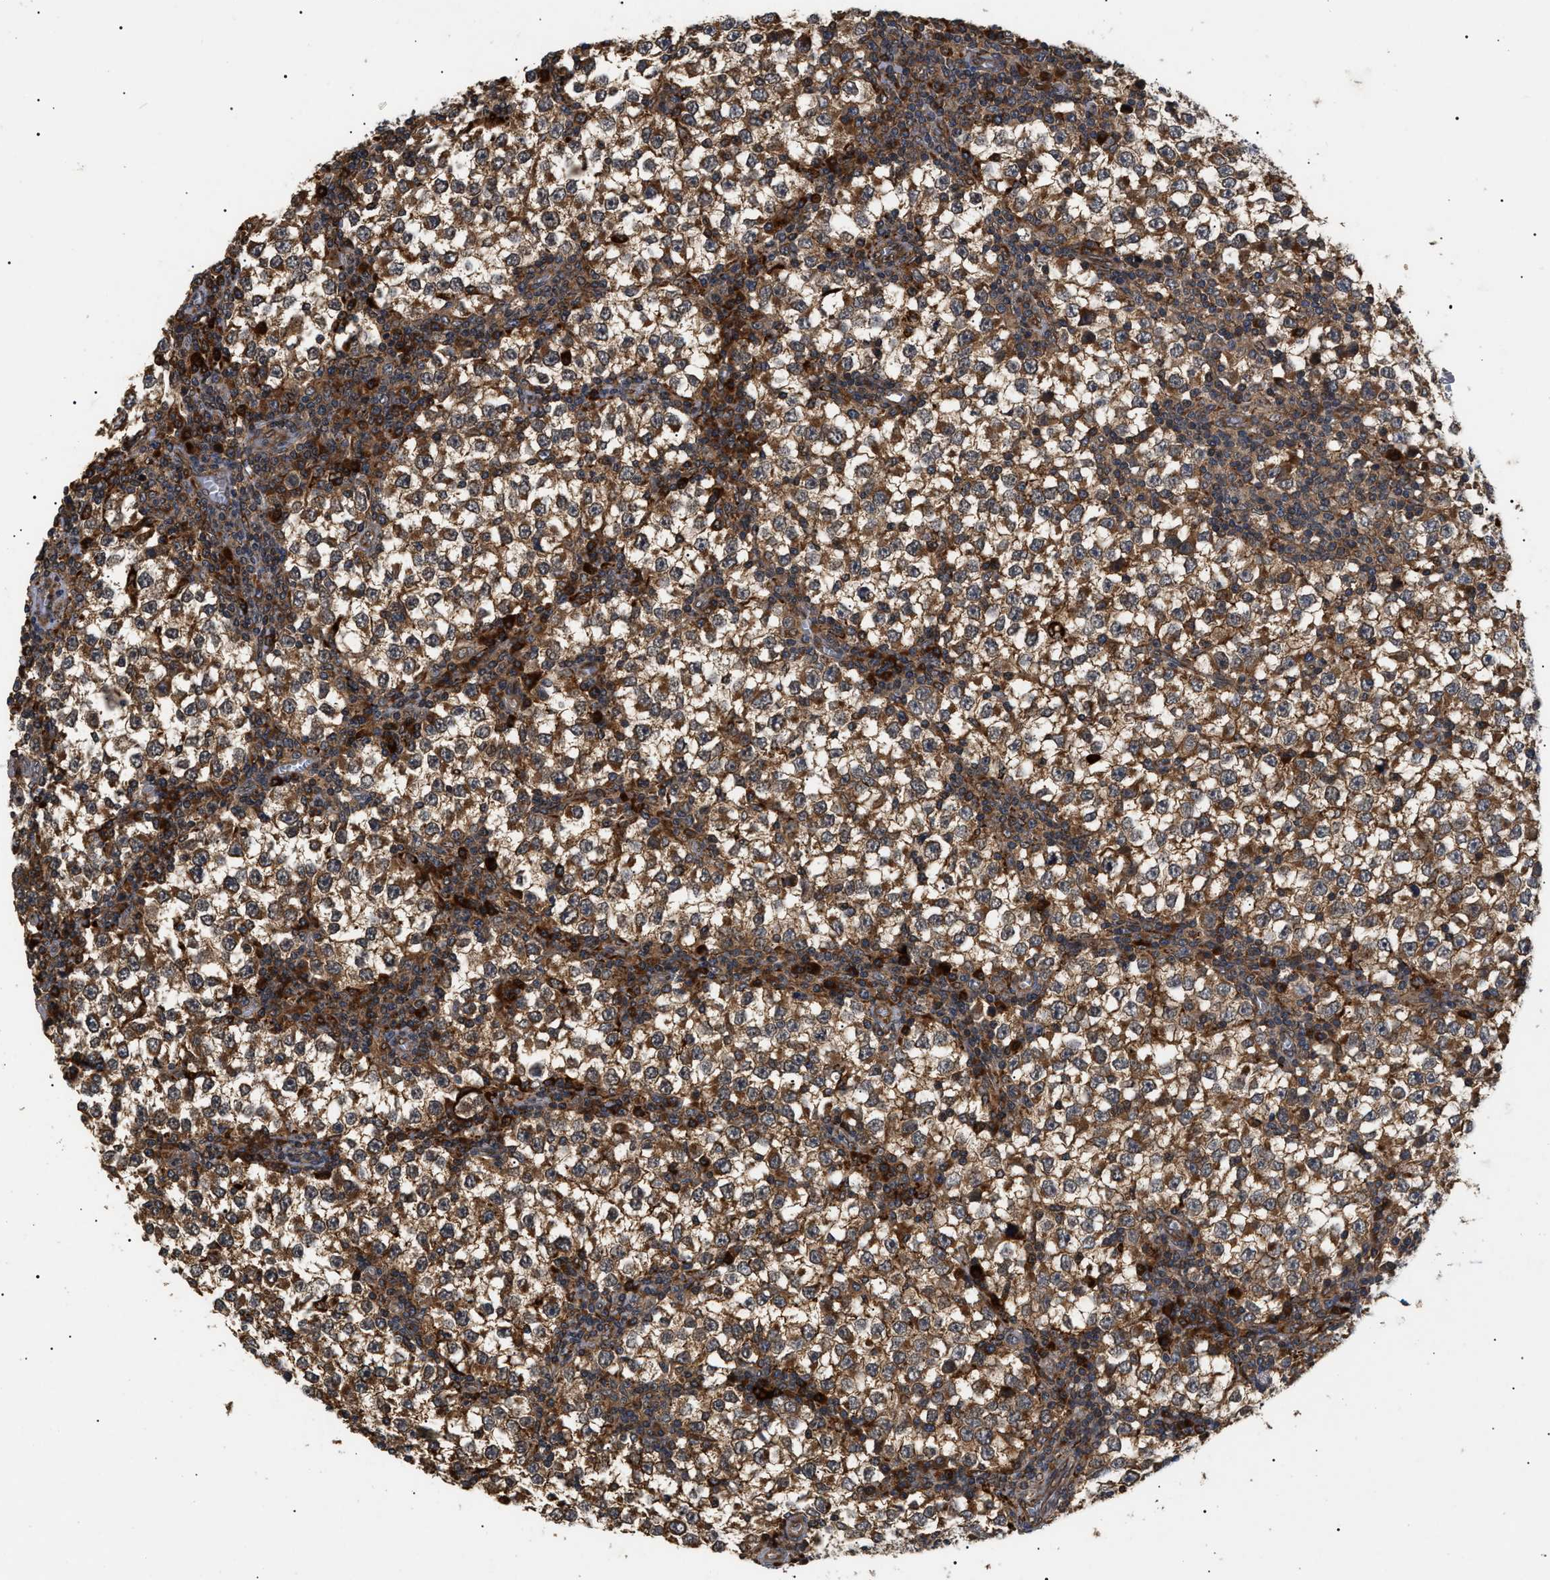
{"staining": {"intensity": "moderate", "quantity": ">75%", "location": "cytoplasmic/membranous"}, "tissue": "testis cancer", "cell_type": "Tumor cells", "image_type": "cancer", "snomed": [{"axis": "morphology", "description": "Seminoma, NOS"}, {"axis": "topography", "description": "Testis"}], "caption": "High-power microscopy captured an IHC histopathology image of testis seminoma, revealing moderate cytoplasmic/membranous staining in approximately >75% of tumor cells.", "gene": "ASTL", "patient": {"sex": "male", "age": 65}}